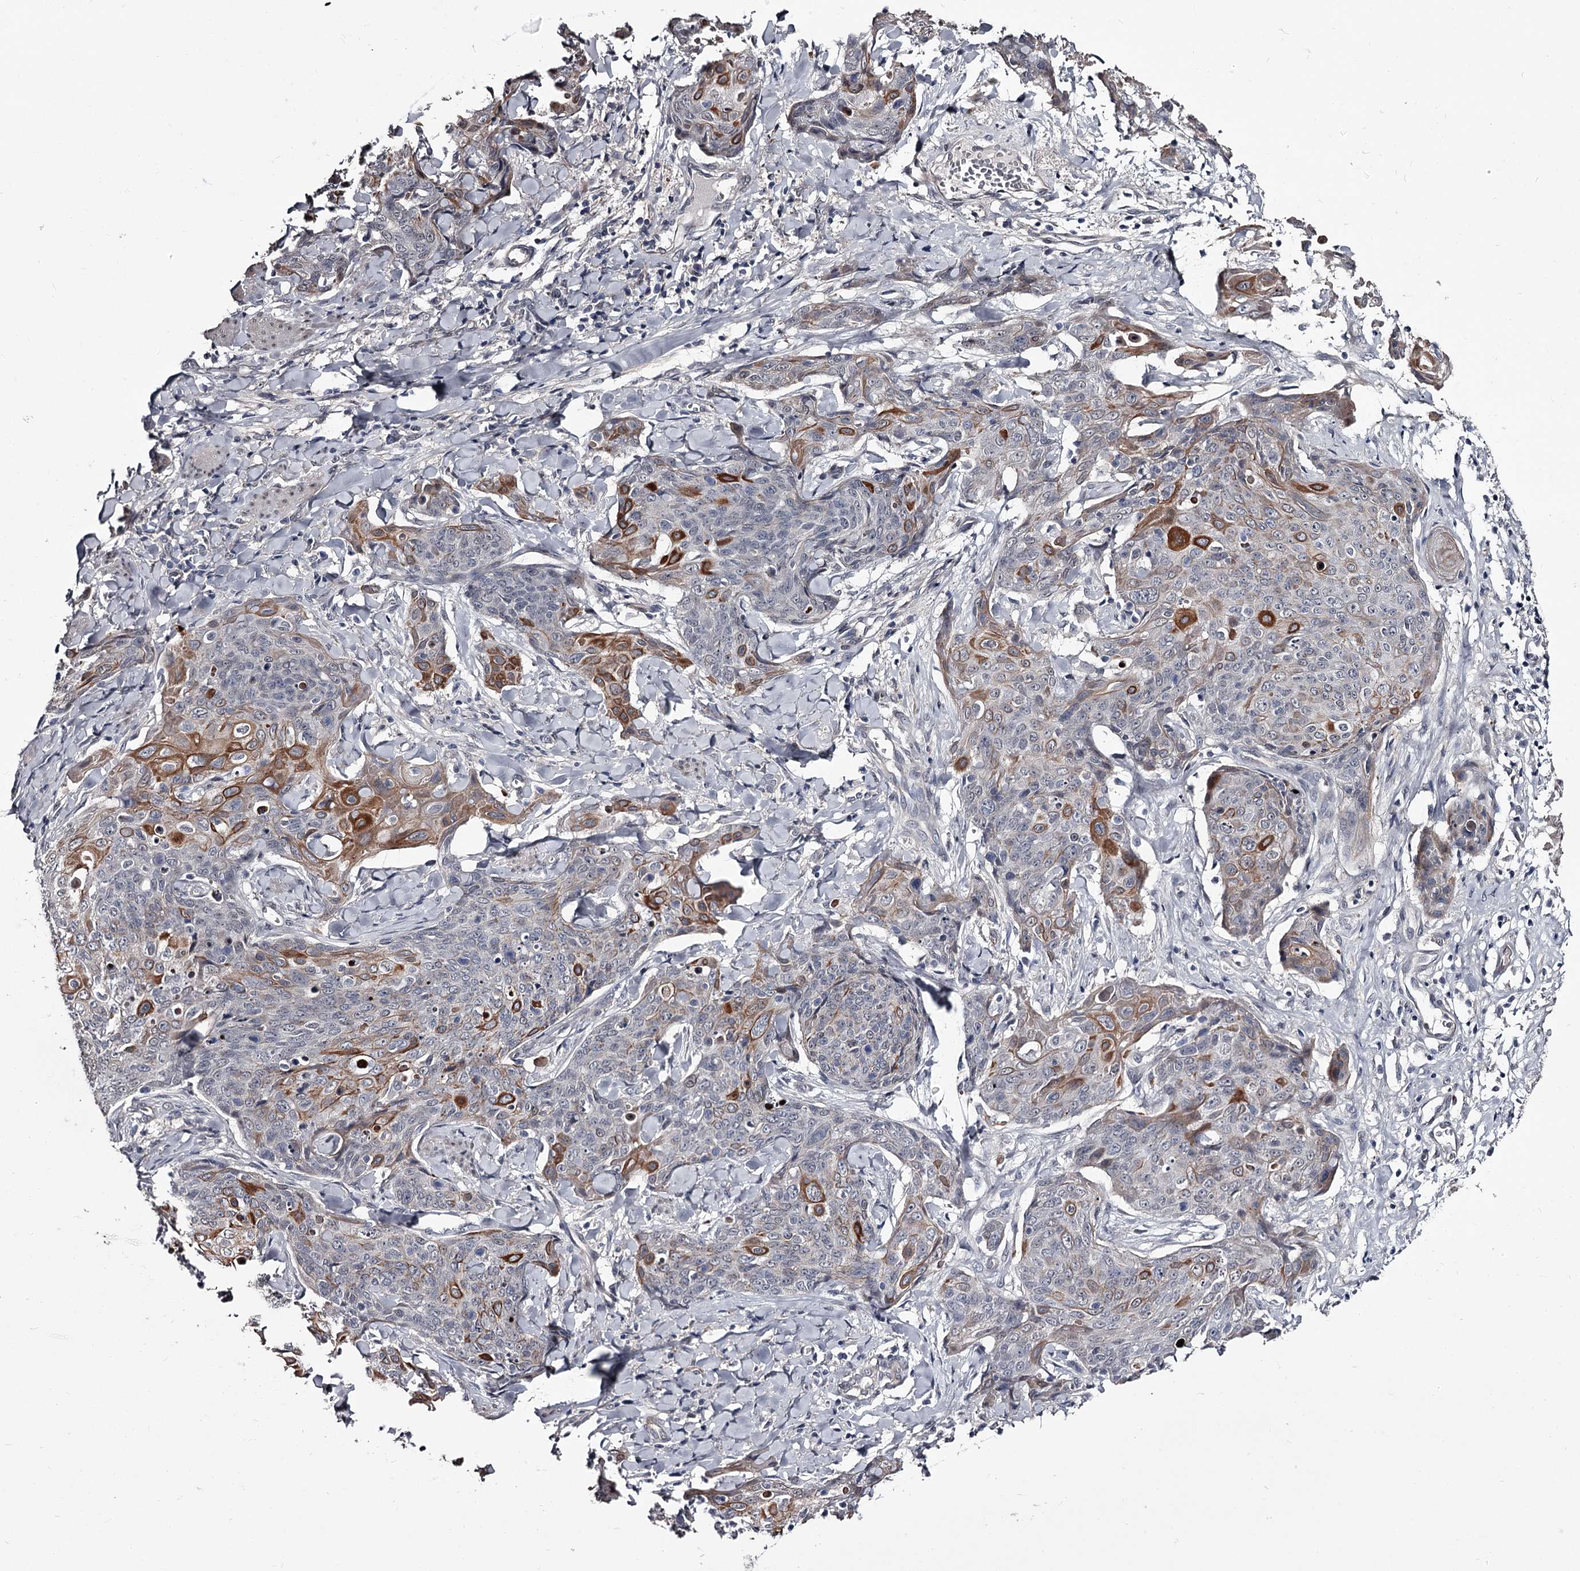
{"staining": {"intensity": "moderate", "quantity": "<25%", "location": "cytoplasmic/membranous,nuclear"}, "tissue": "skin cancer", "cell_type": "Tumor cells", "image_type": "cancer", "snomed": [{"axis": "morphology", "description": "Squamous cell carcinoma, NOS"}, {"axis": "topography", "description": "Skin"}, {"axis": "topography", "description": "Vulva"}], "caption": "High-power microscopy captured an immunohistochemistry (IHC) micrograph of skin cancer (squamous cell carcinoma), revealing moderate cytoplasmic/membranous and nuclear positivity in approximately <25% of tumor cells. Using DAB (brown) and hematoxylin (blue) stains, captured at high magnification using brightfield microscopy.", "gene": "PRPF40B", "patient": {"sex": "female", "age": 85}}